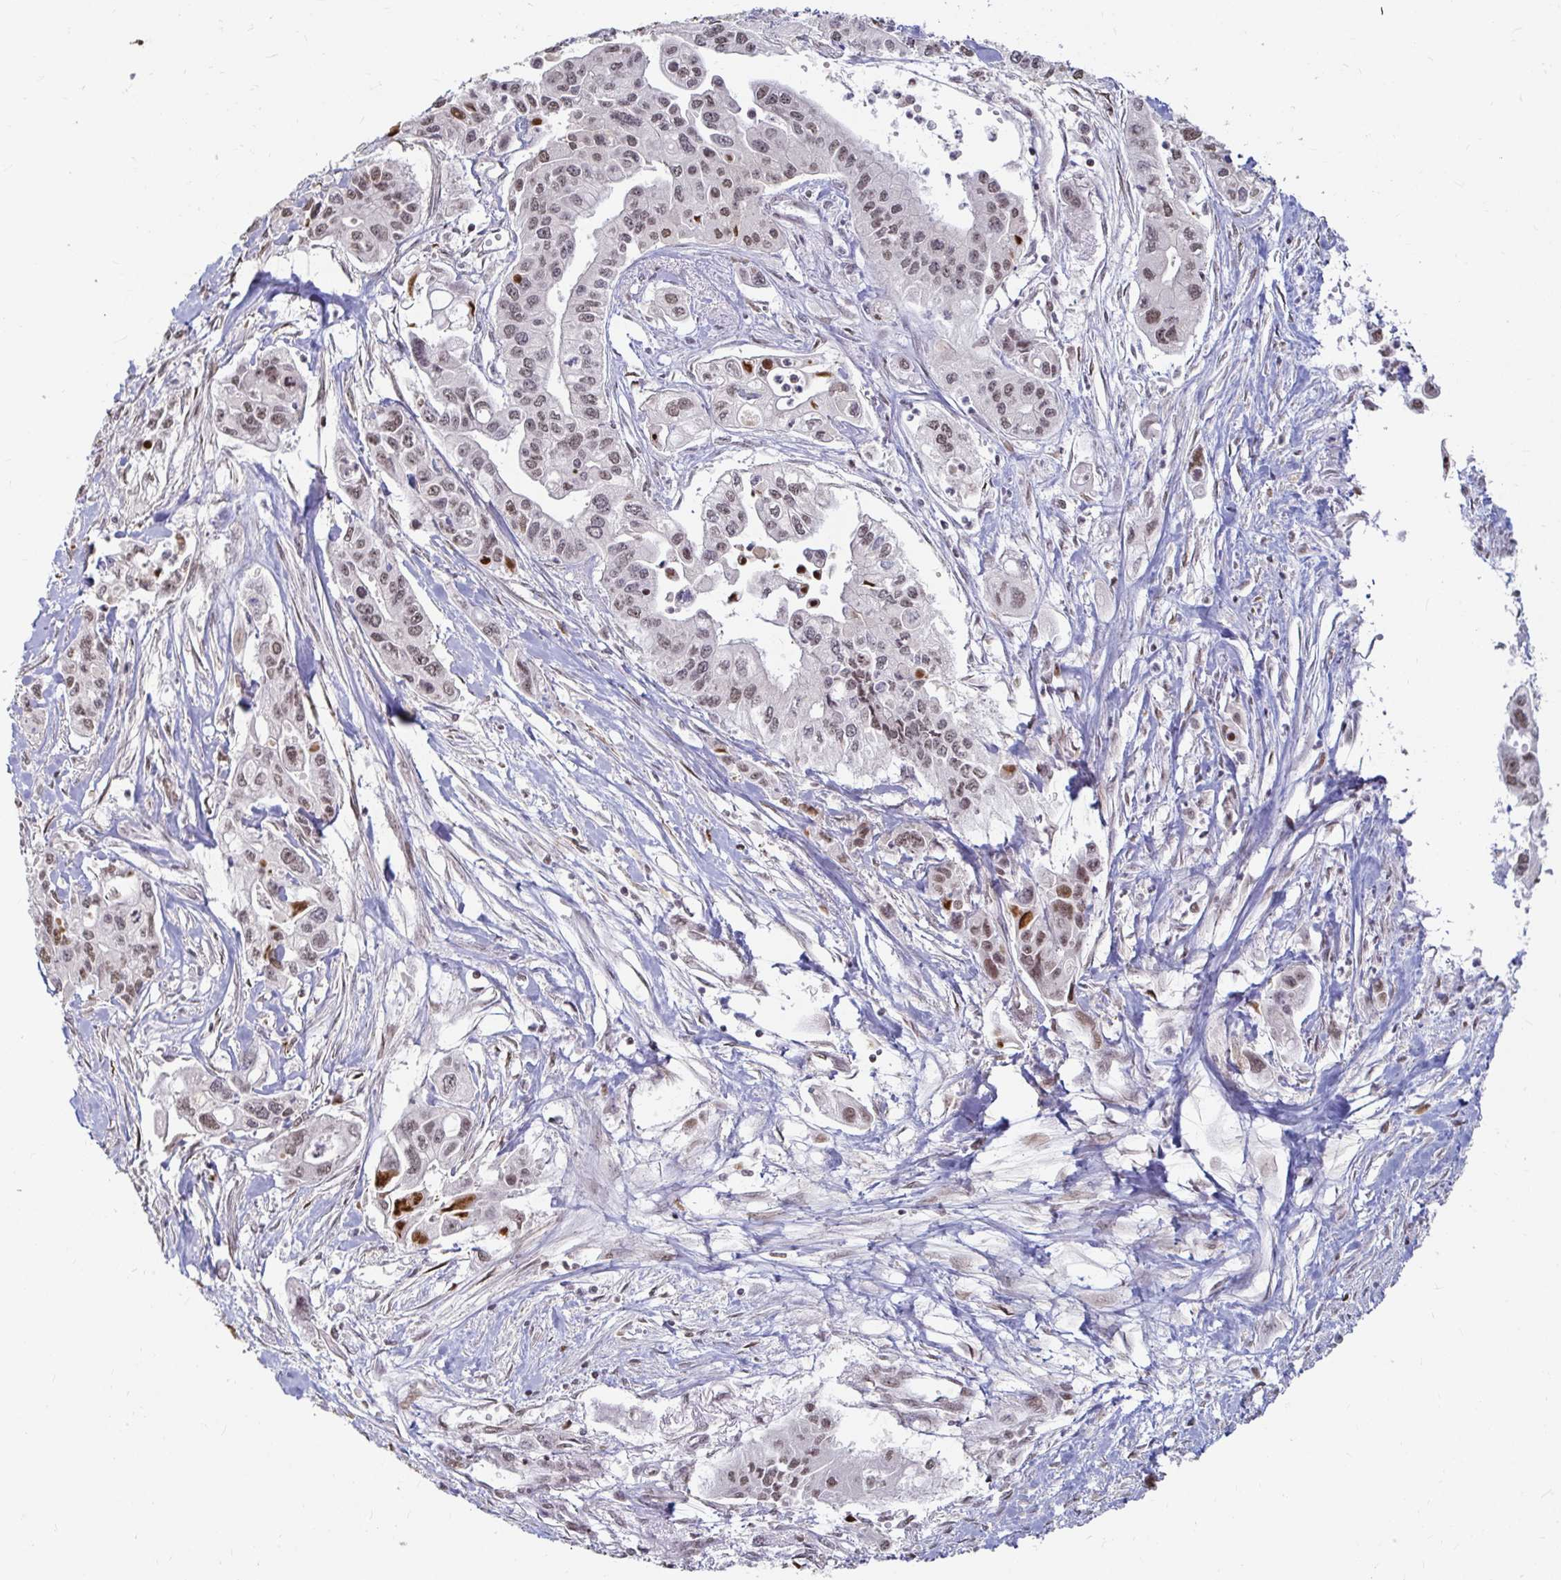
{"staining": {"intensity": "moderate", "quantity": "<25%", "location": "nuclear"}, "tissue": "pancreatic cancer", "cell_type": "Tumor cells", "image_type": "cancer", "snomed": [{"axis": "morphology", "description": "Adenocarcinoma, NOS"}, {"axis": "topography", "description": "Pancreas"}], "caption": "The micrograph reveals a brown stain indicating the presence of a protein in the nuclear of tumor cells in adenocarcinoma (pancreatic).", "gene": "HNRNPU", "patient": {"sex": "male", "age": 62}}